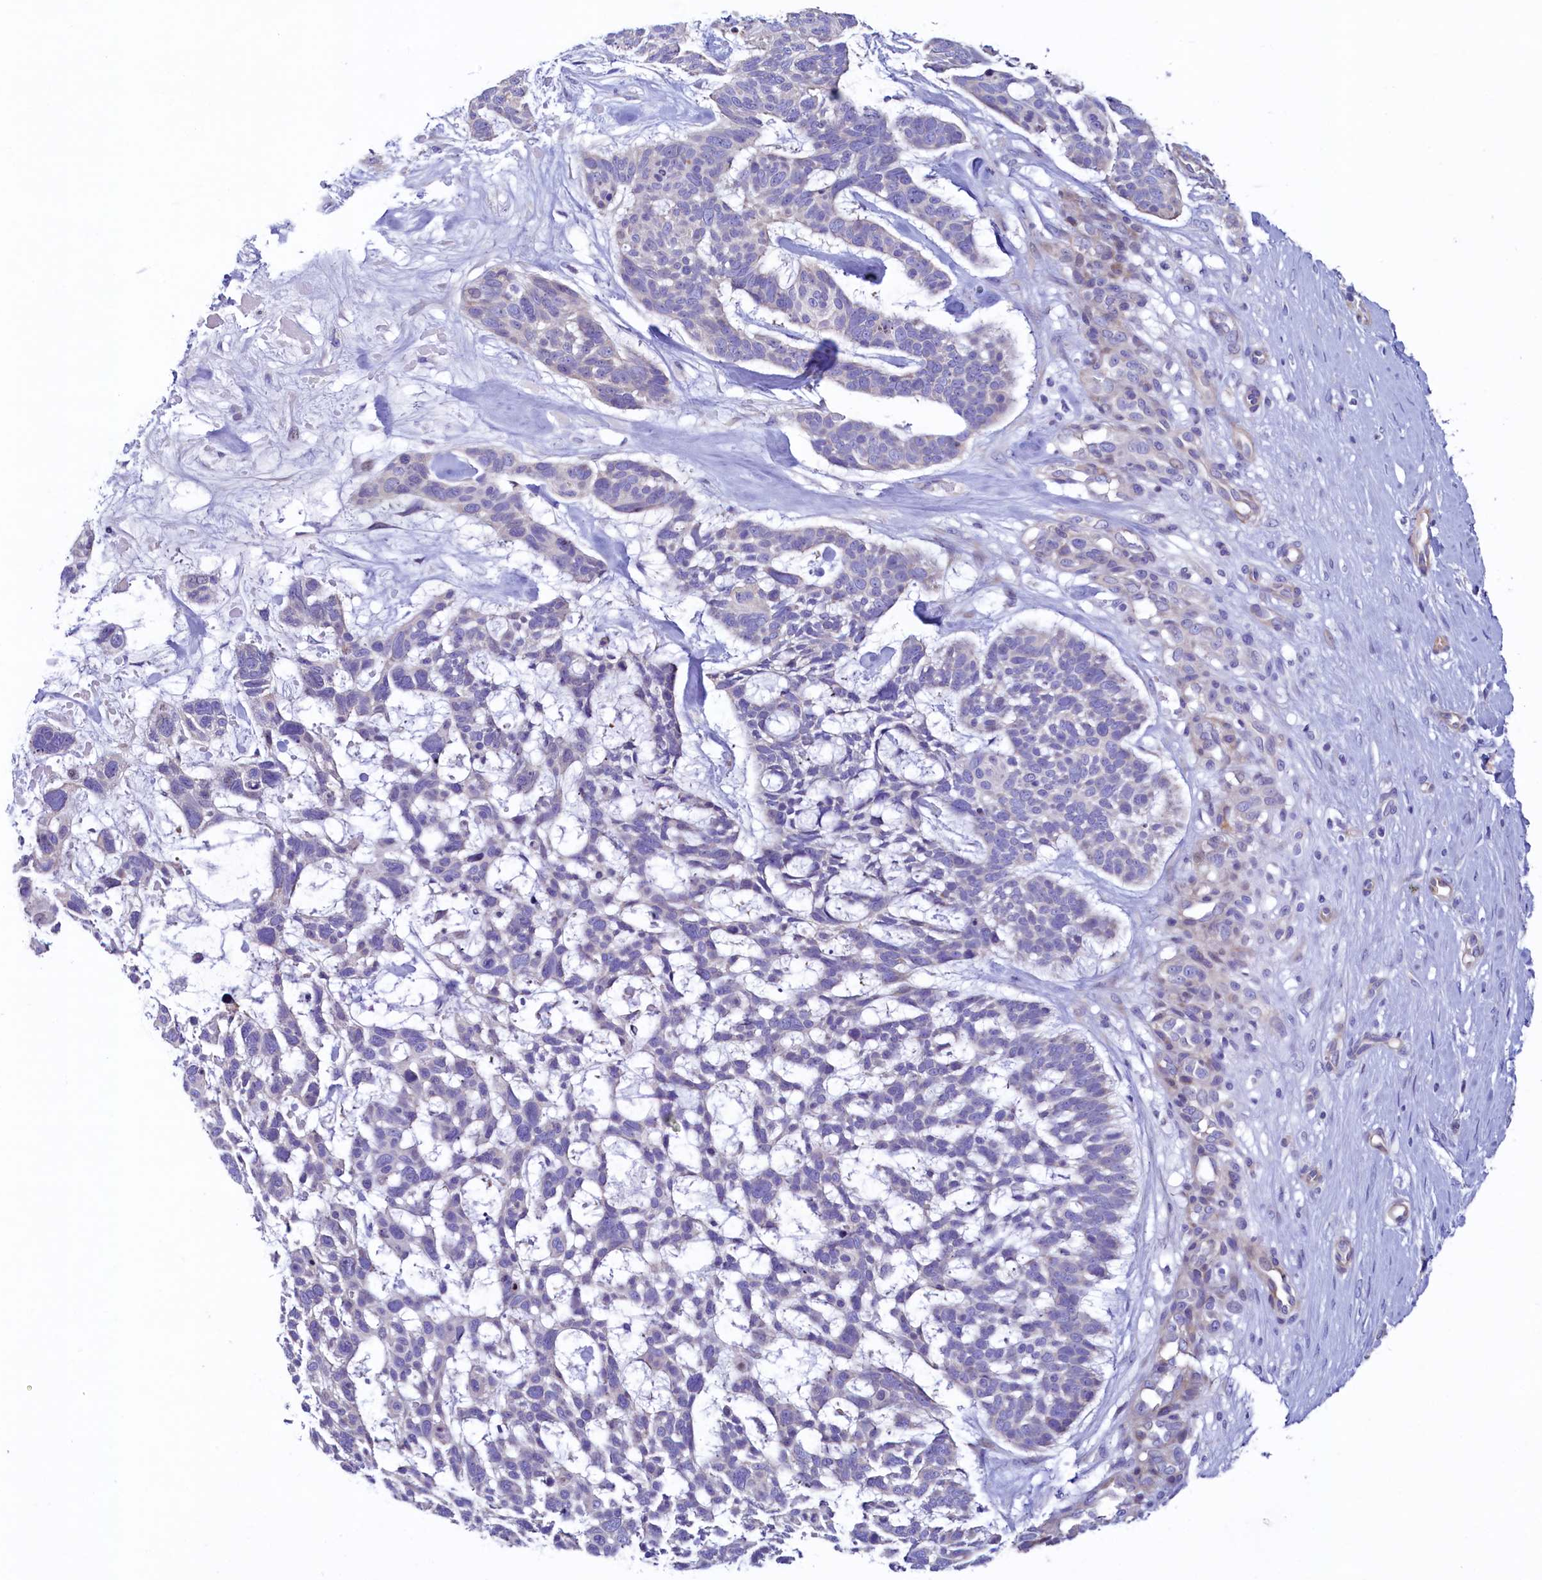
{"staining": {"intensity": "negative", "quantity": "none", "location": "none"}, "tissue": "skin cancer", "cell_type": "Tumor cells", "image_type": "cancer", "snomed": [{"axis": "morphology", "description": "Basal cell carcinoma"}, {"axis": "topography", "description": "Skin"}], "caption": "DAB (3,3'-diaminobenzidine) immunohistochemical staining of human skin basal cell carcinoma shows no significant staining in tumor cells. The staining is performed using DAB (3,3'-diaminobenzidine) brown chromogen with nuclei counter-stained in using hematoxylin.", "gene": "KRBOX5", "patient": {"sex": "male", "age": 88}}